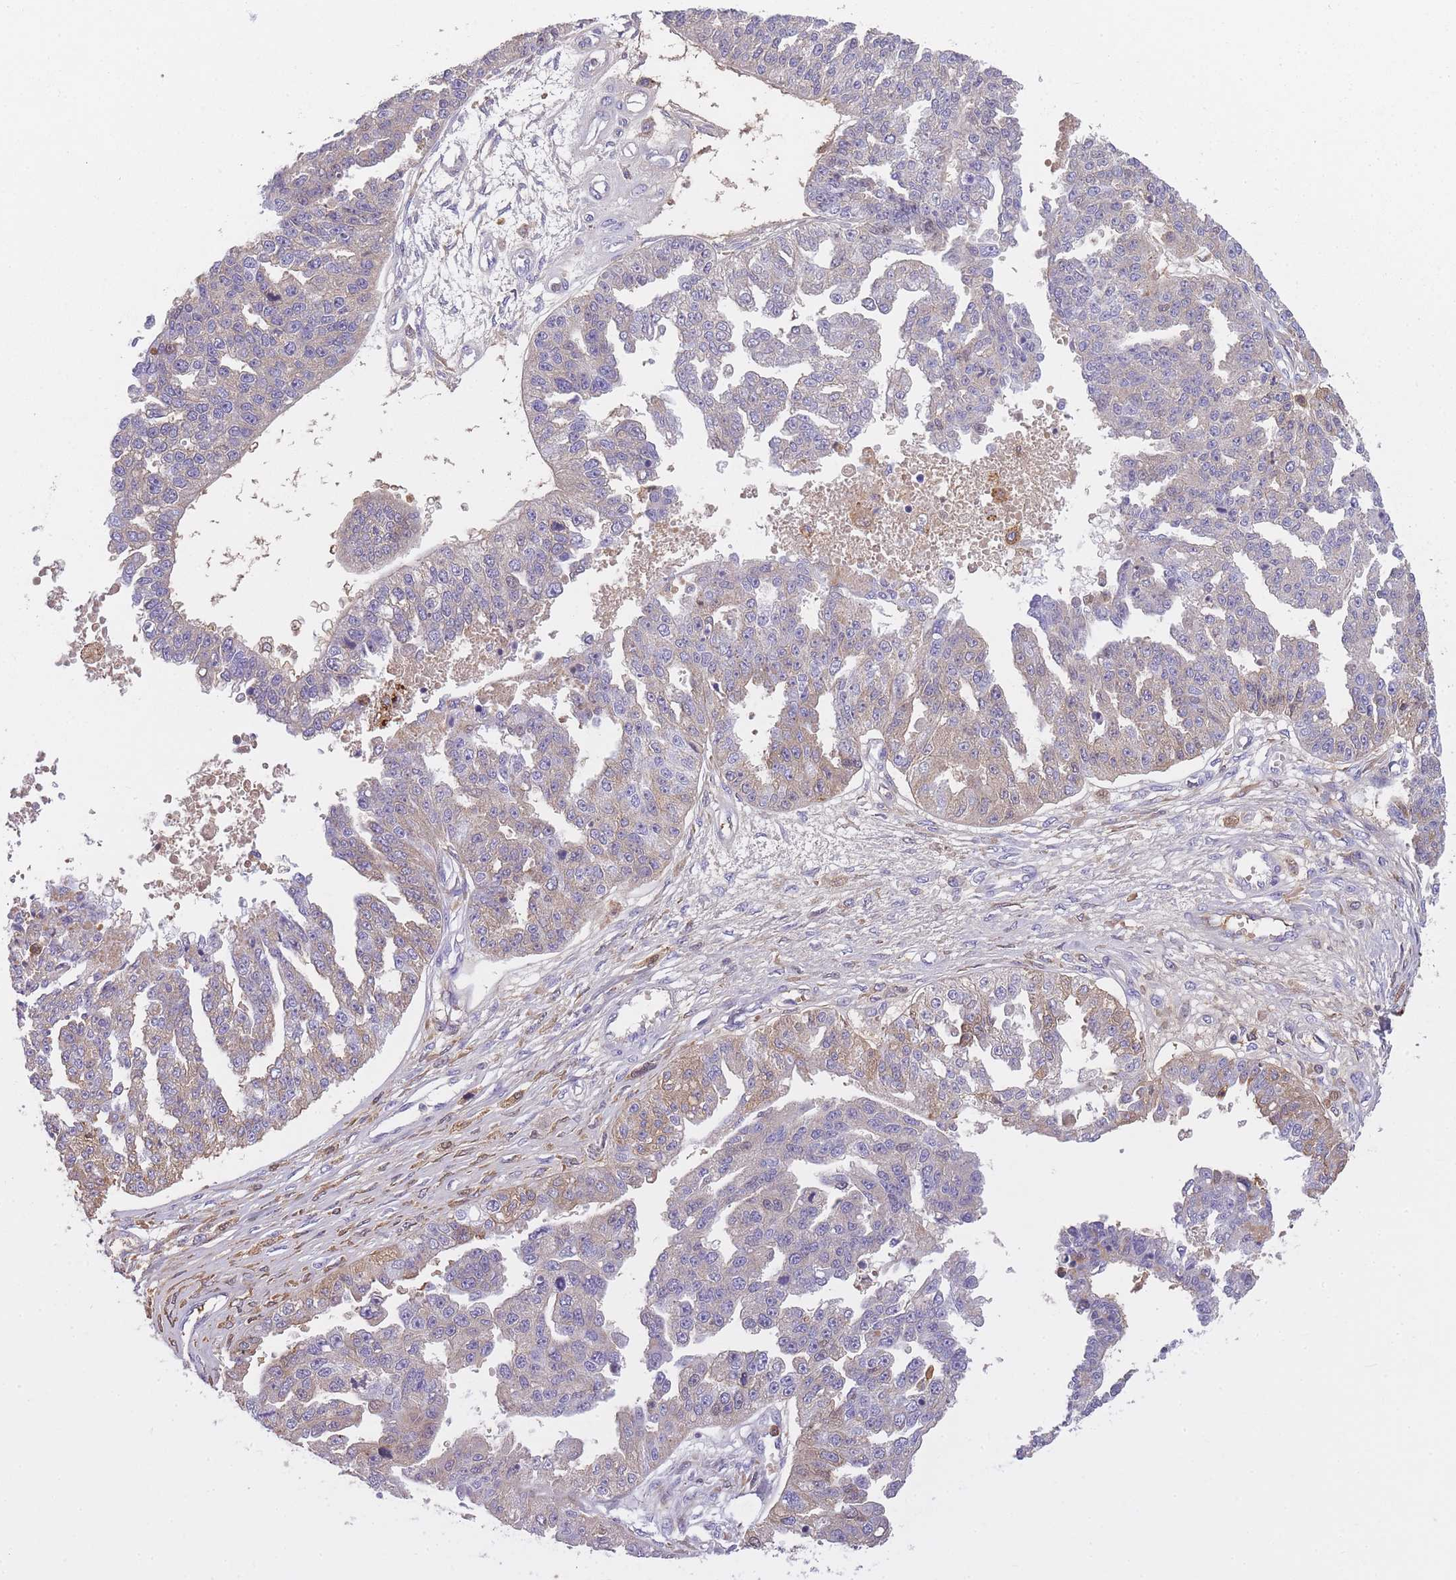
{"staining": {"intensity": "weak", "quantity": ">75%", "location": "cytoplasmic/membranous"}, "tissue": "ovarian cancer", "cell_type": "Tumor cells", "image_type": "cancer", "snomed": [{"axis": "morphology", "description": "Cystadenocarcinoma, serous, NOS"}, {"axis": "topography", "description": "Ovary"}], "caption": "Protein expression analysis of human serous cystadenocarcinoma (ovarian) reveals weak cytoplasmic/membranous positivity in approximately >75% of tumor cells.", "gene": "GNAT1", "patient": {"sex": "female", "age": 58}}